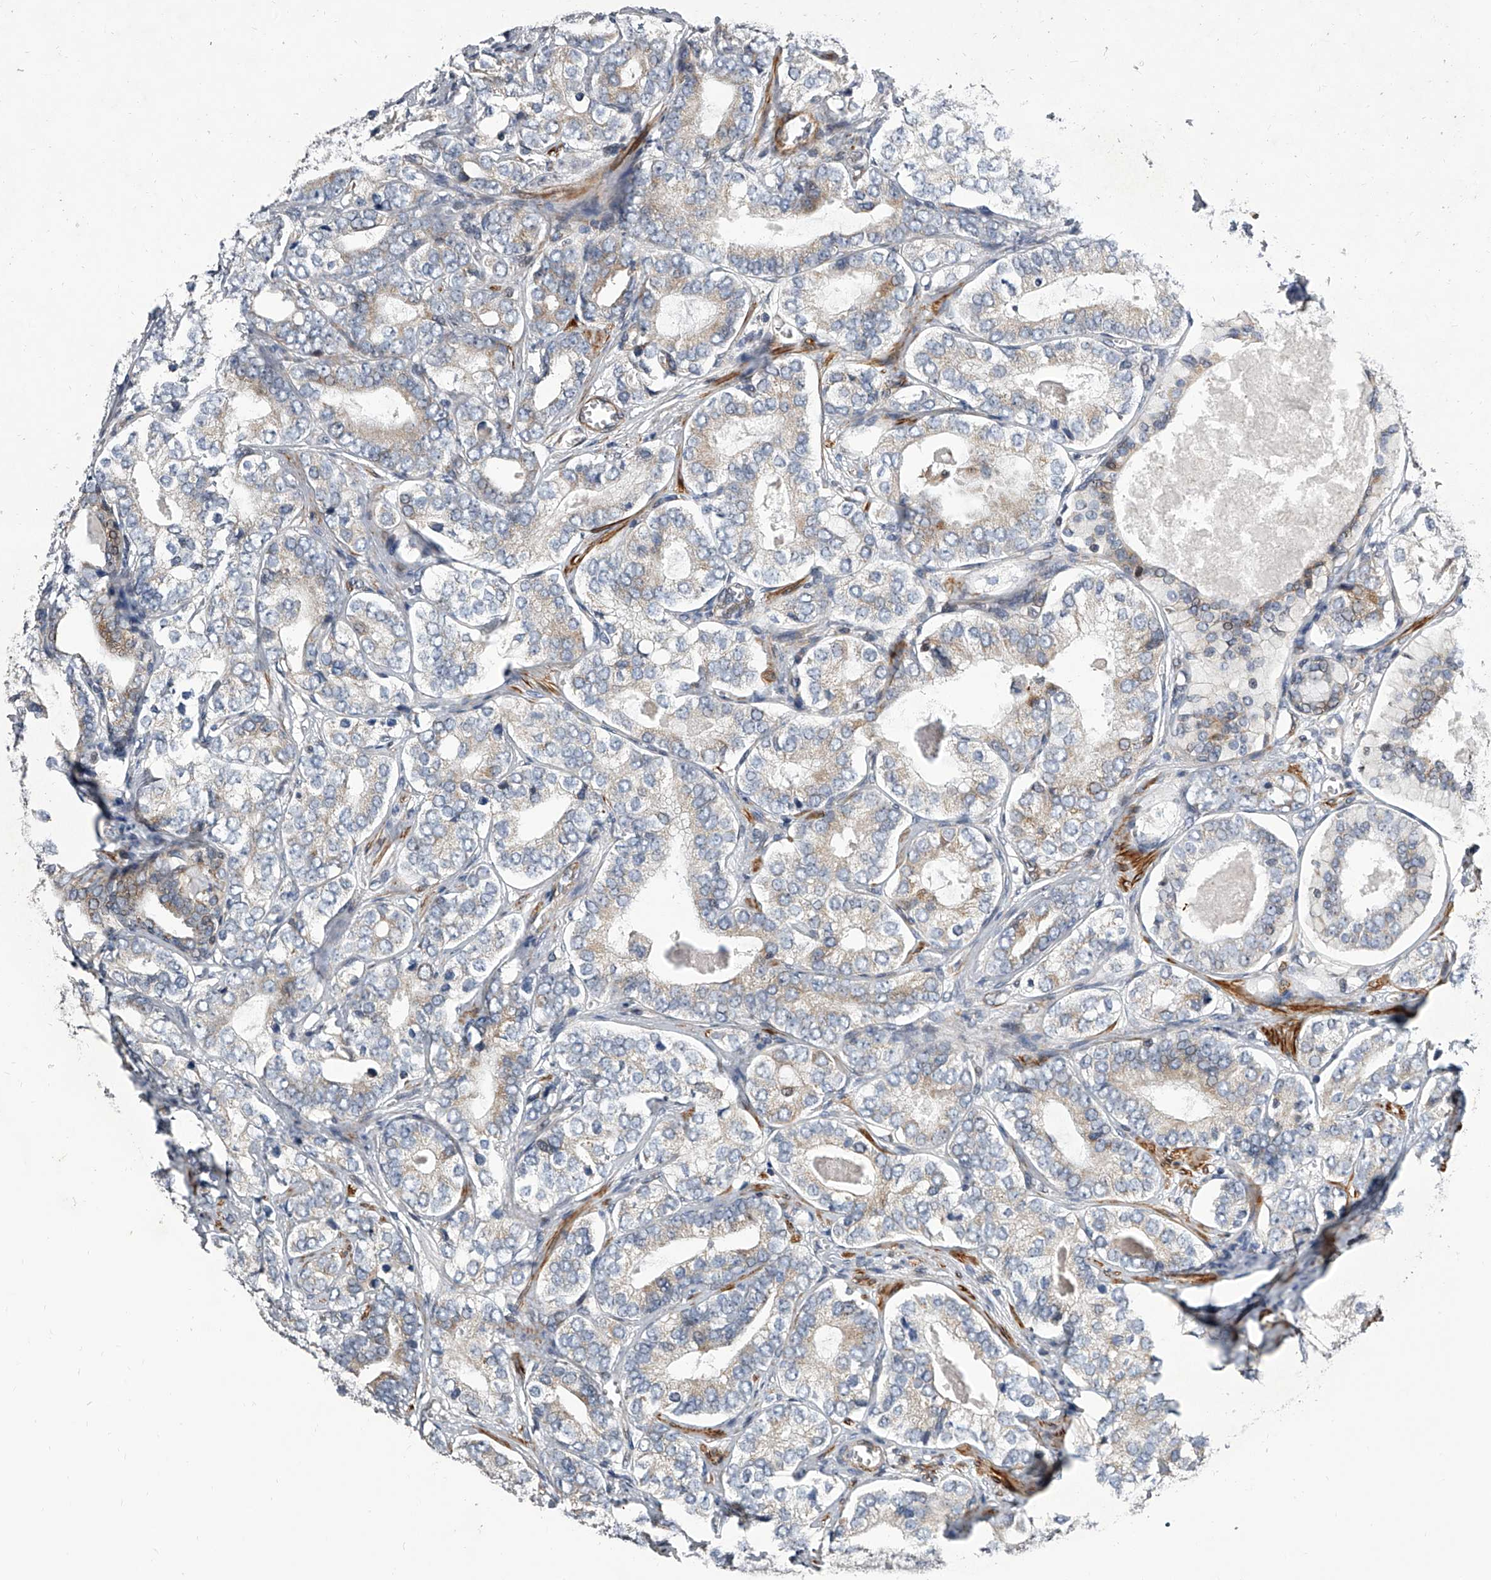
{"staining": {"intensity": "negative", "quantity": "none", "location": "none"}, "tissue": "prostate cancer", "cell_type": "Tumor cells", "image_type": "cancer", "snomed": [{"axis": "morphology", "description": "Adenocarcinoma, High grade"}, {"axis": "topography", "description": "Prostate"}], "caption": "A histopathology image of human prostate cancer is negative for staining in tumor cells. (Immunohistochemistry (ihc), brightfield microscopy, high magnification).", "gene": "DLGAP2", "patient": {"sex": "male", "age": 62}}